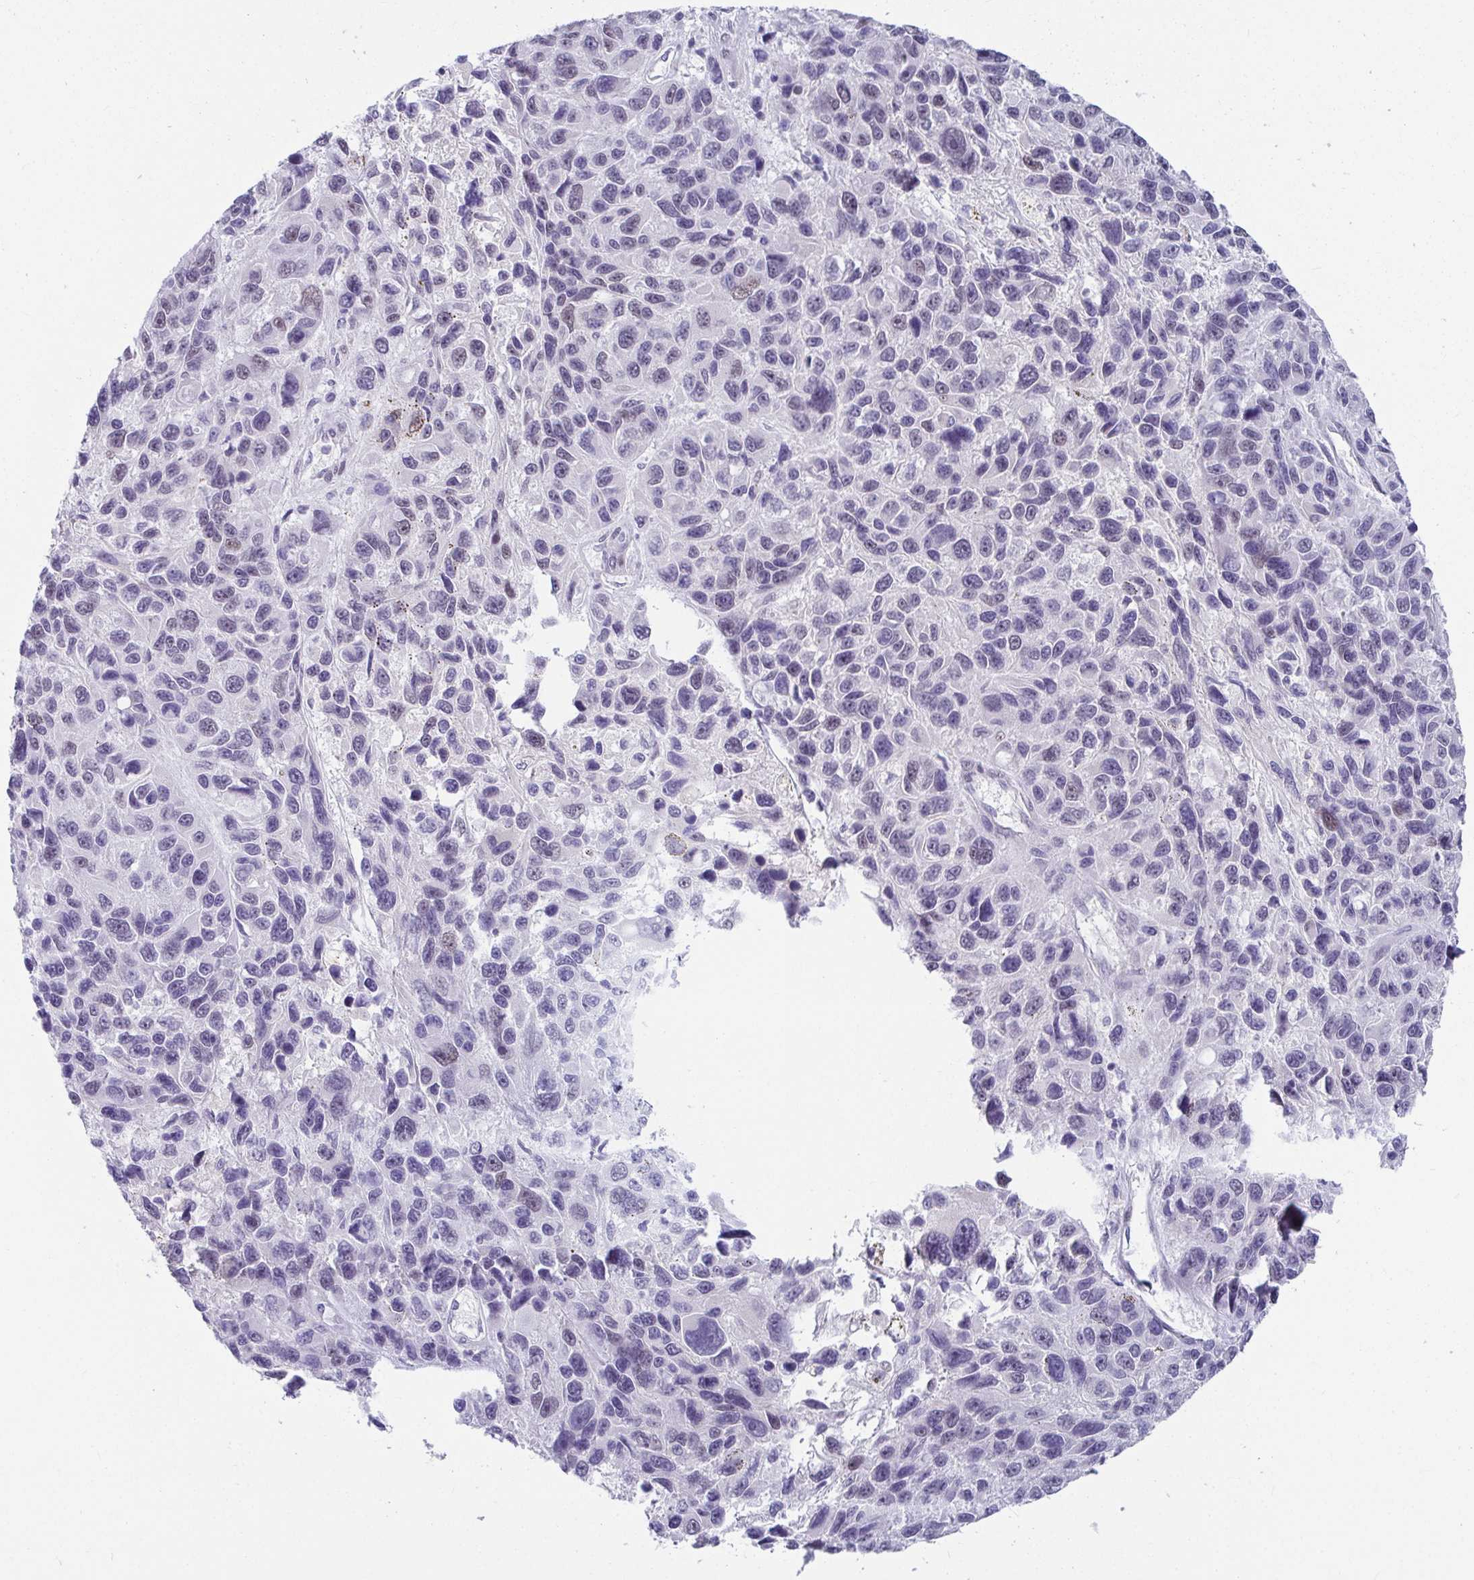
{"staining": {"intensity": "negative", "quantity": "none", "location": "none"}, "tissue": "melanoma", "cell_type": "Tumor cells", "image_type": "cancer", "snomed": [{"axis": "morphology", "description": "Malignant melanoma, NOS"}, {"axis": "topography", "description": "Skin"}], "caption": "DAB immunohistochemical staining of malignant melanoma shows no significant expression in tumor cells. (DAB (3,3'-diaminobenzidine) immunohistochemistry (IHC) visualized using brightfield microscopy, high magnification).", "gene": "NPY", "patient": {"sex": "male", "age": 53}}